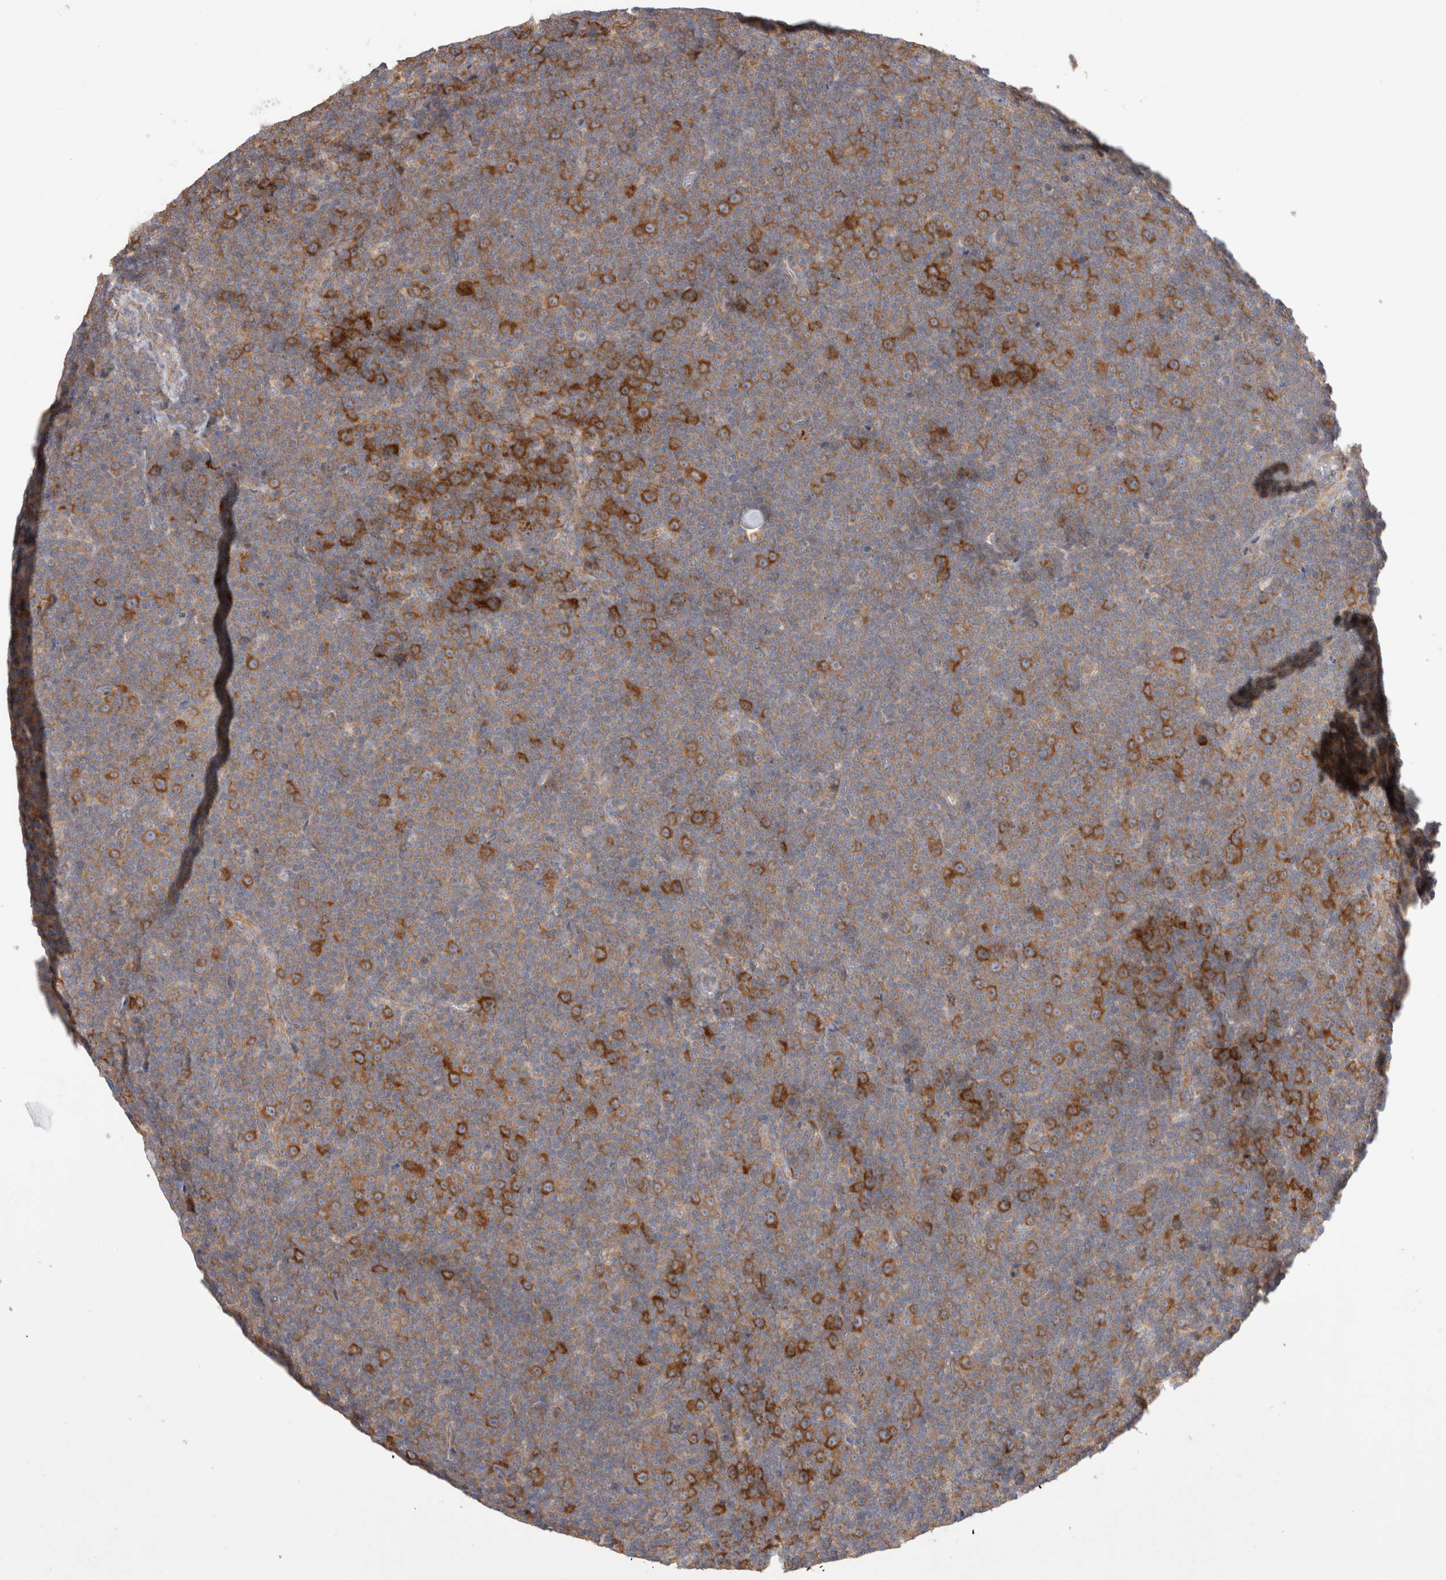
{"staining": {"intensity": "moderate", "quantity": "25%-75%", "location": "cytoplasmic/membranous"}, "tissue": "lymphoma", "cell_type": "Tumor cells", "image_type": "cancer", "snomed": [{"axis": "morphology", "description": "Malignant lymphoma, non-Hodgkin's type, Low grade"}, {"axis": "topography", "description": "Lymph node"}], "caption": "A histopathology image showing moderate cytoplasmic/membranous expression in approximately 25%-75% of tumor cells in lymphoma, as visualized by brown immunohistochemical staining.", "gene": "ZNF23", "patient": {"sex": "female", "age": 67}}